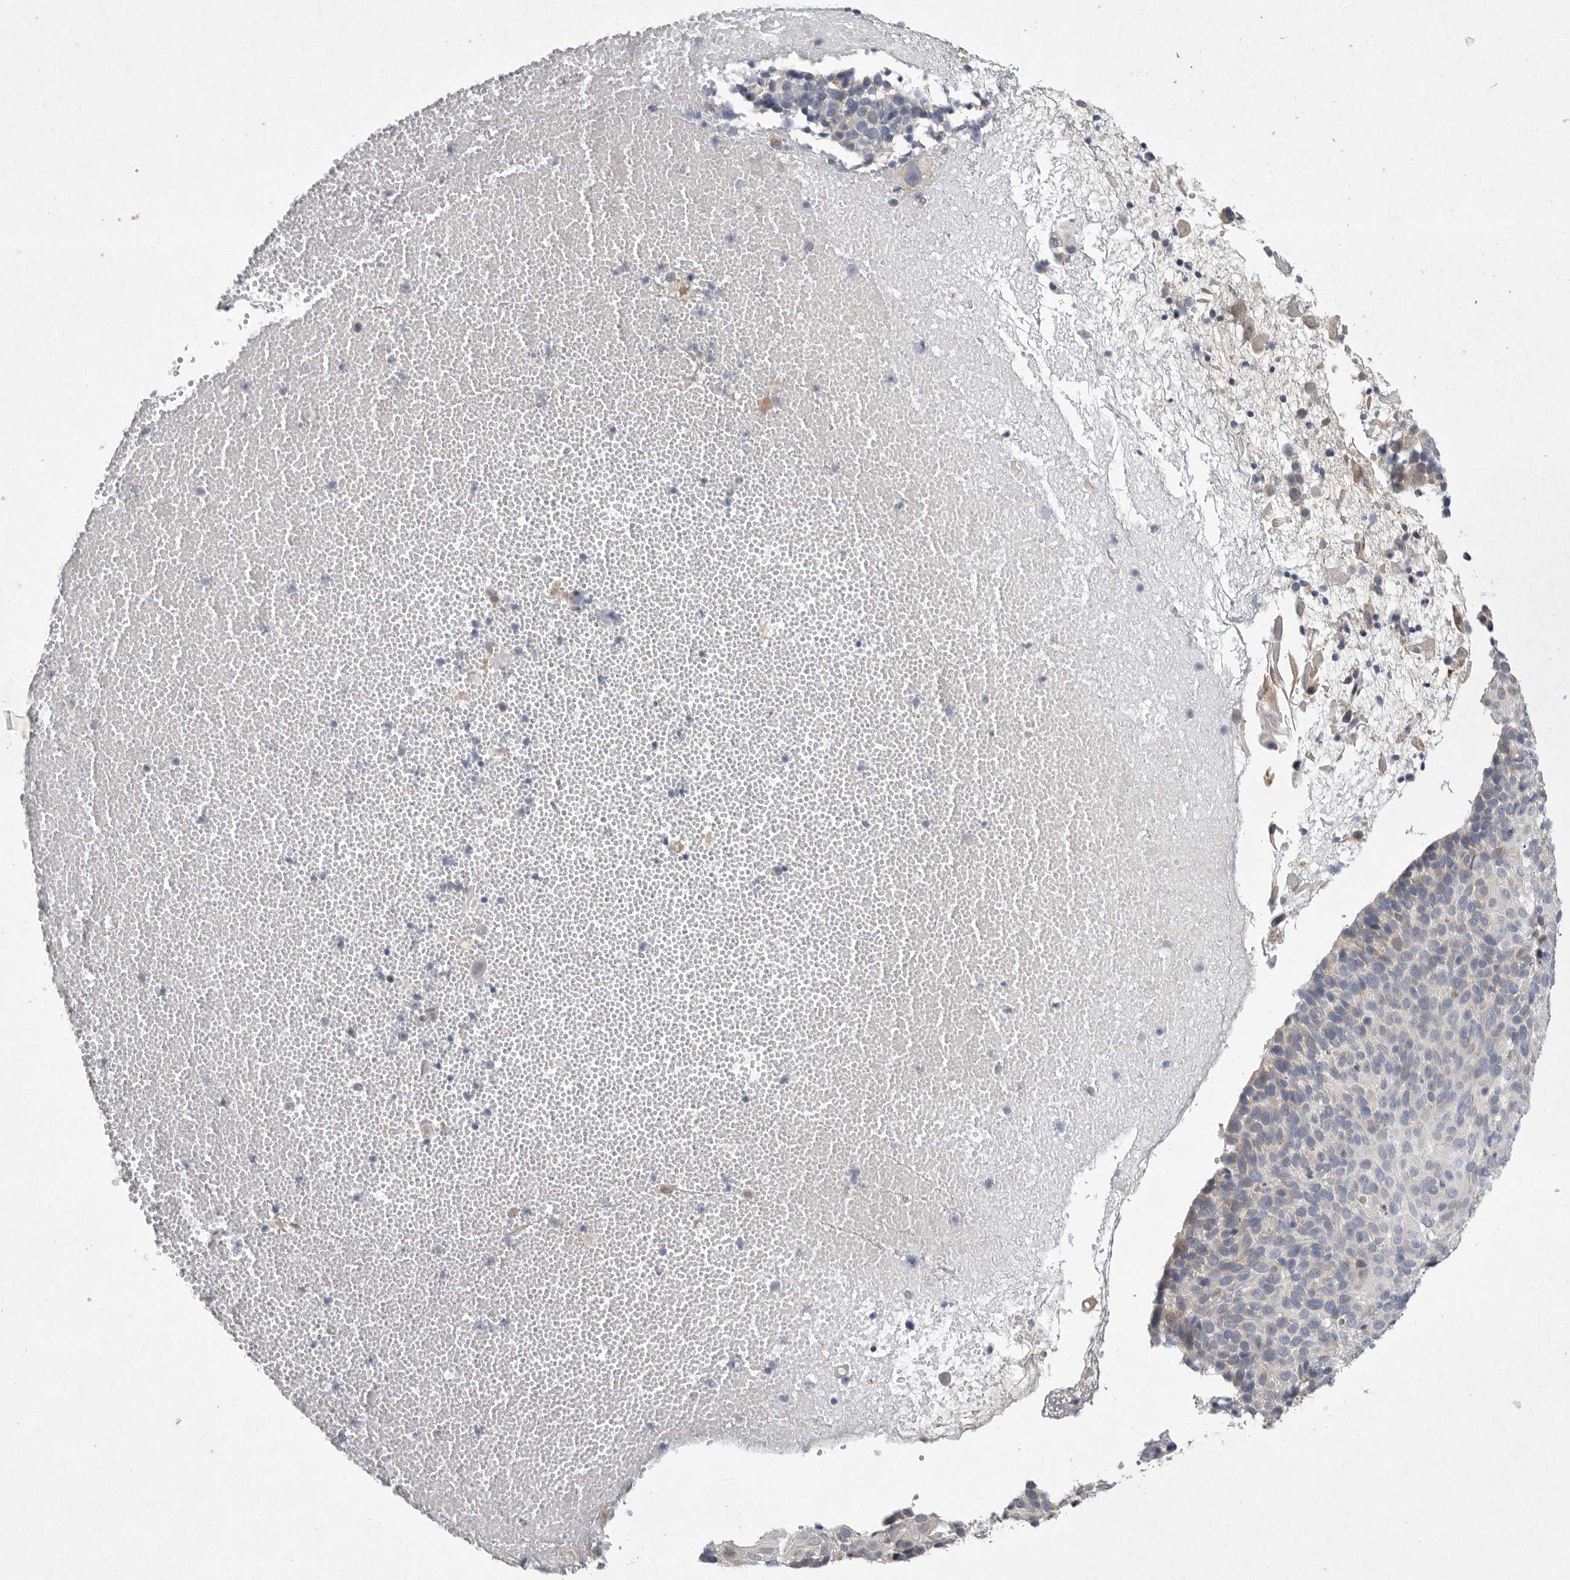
{"staining": {"intensity": "moderate", "quantity": "<25%", "location": "cytoplasmic/membranous"}, "tissue": "cervical cancer", "cell_type": "Tumor cells", "image_type": "cancer", "snomed": [{"axis": "morphology", "description": "Squamous cell carcinoma, NOS"}, {"axis": "topography", "description": "Cervix"}], "caption": "Human cervical cancer (squamous cell carcinoma) stained with a protein marker exhibits moderate staining in tumor cells.", "gene": "EDEM3", "patient": {"sex": "female", "age": 74}}